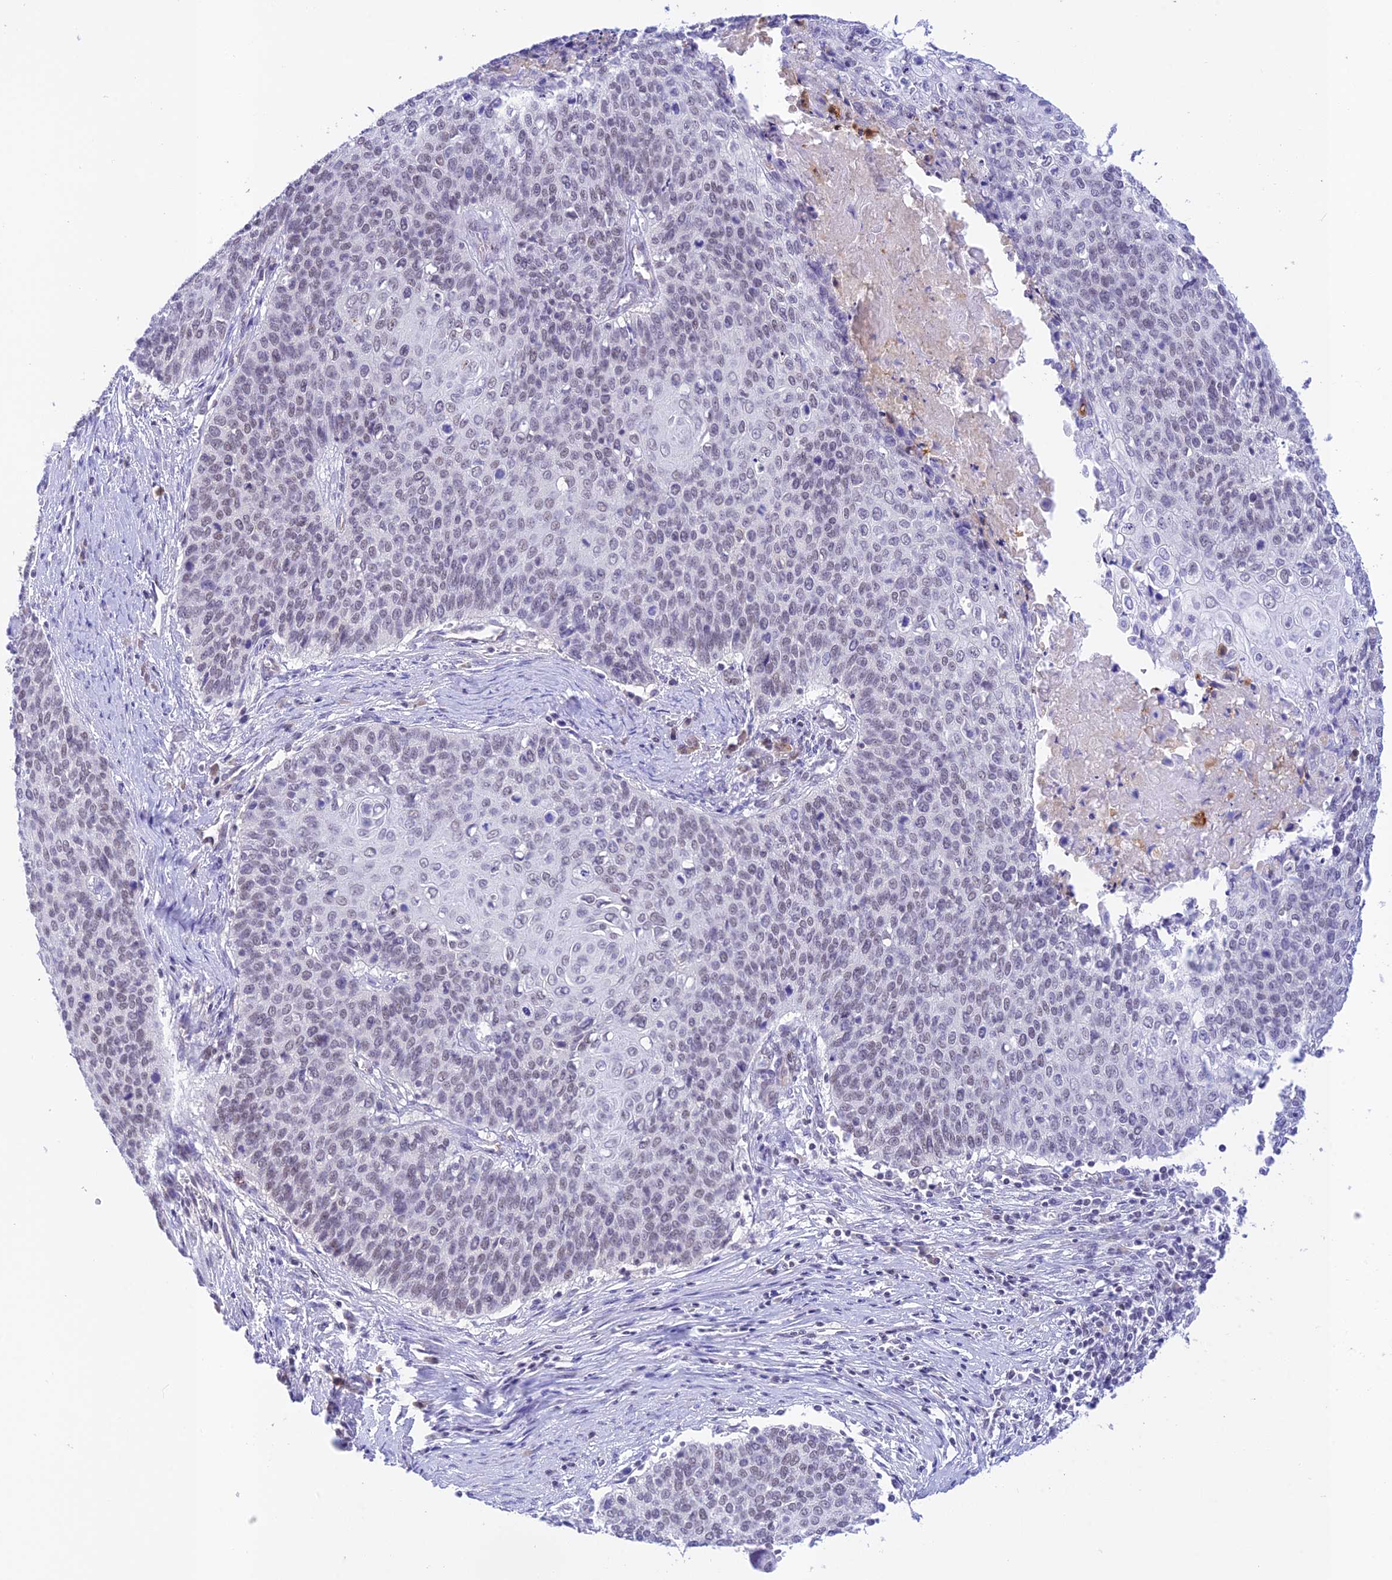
{"staining": {"intensity": "negative", "quantity": "none", "location": "none"}, "tissue": "cervical cancer", "cell_type": "Tumor cells", "image_type": "cancer", "snomed": [{"axis": "morphology", "description": "Squamous cell carcinoma, NOS"}, {"axis": "topography", "description": "Cervix"}], "caption": "Tumor cells are negative for brown protein staining in cervical cancer (squamous cell carcinoma).", "gene": "THAP11", "patient": {"sex": "female", "age": 39}}